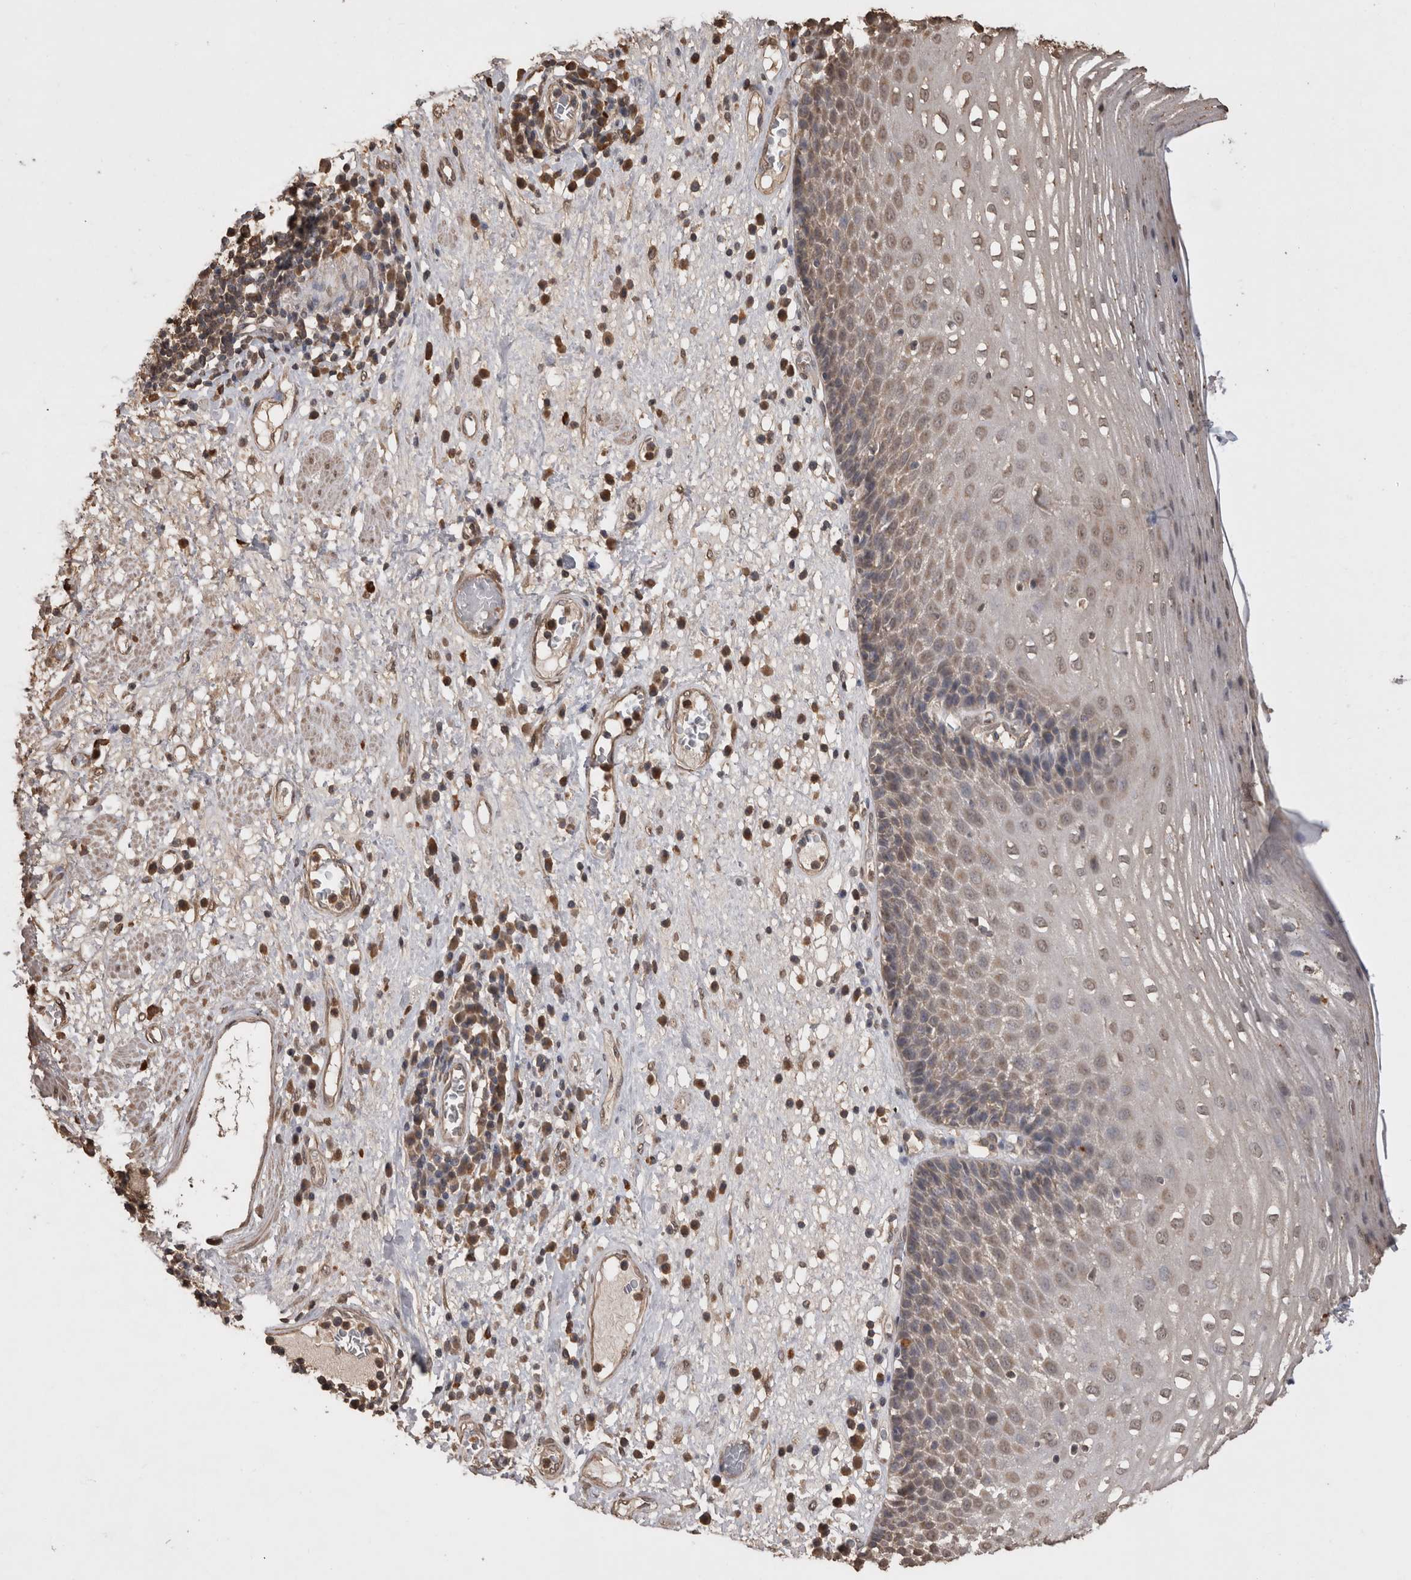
{"staining": {"intensity": "weak", "quantity": ">75%", "location": "cytoplasmic/membranous,nuclear"}, "tissue": "esophagus", "cell_type": "Squamous epithelial cells", "image_type": "normal", "snomed": [{"axis": "morphology", "description": "Normal tissue, NOS"}, {"axis": "morphology", "description": "Adenocarcinoma, NOS"}, {"axis": "topography", "description": "Esophagus"}], "caption": "The histopathology image exhibits immunohistochemical staining of benign esophagus. There is weak cytoplasmic/membranous,nuclear staining is appreciated in about >75% of squamous epithelial cells.", "gene": "SOCS5", "patient": {"sex": "male", "age": 62}}